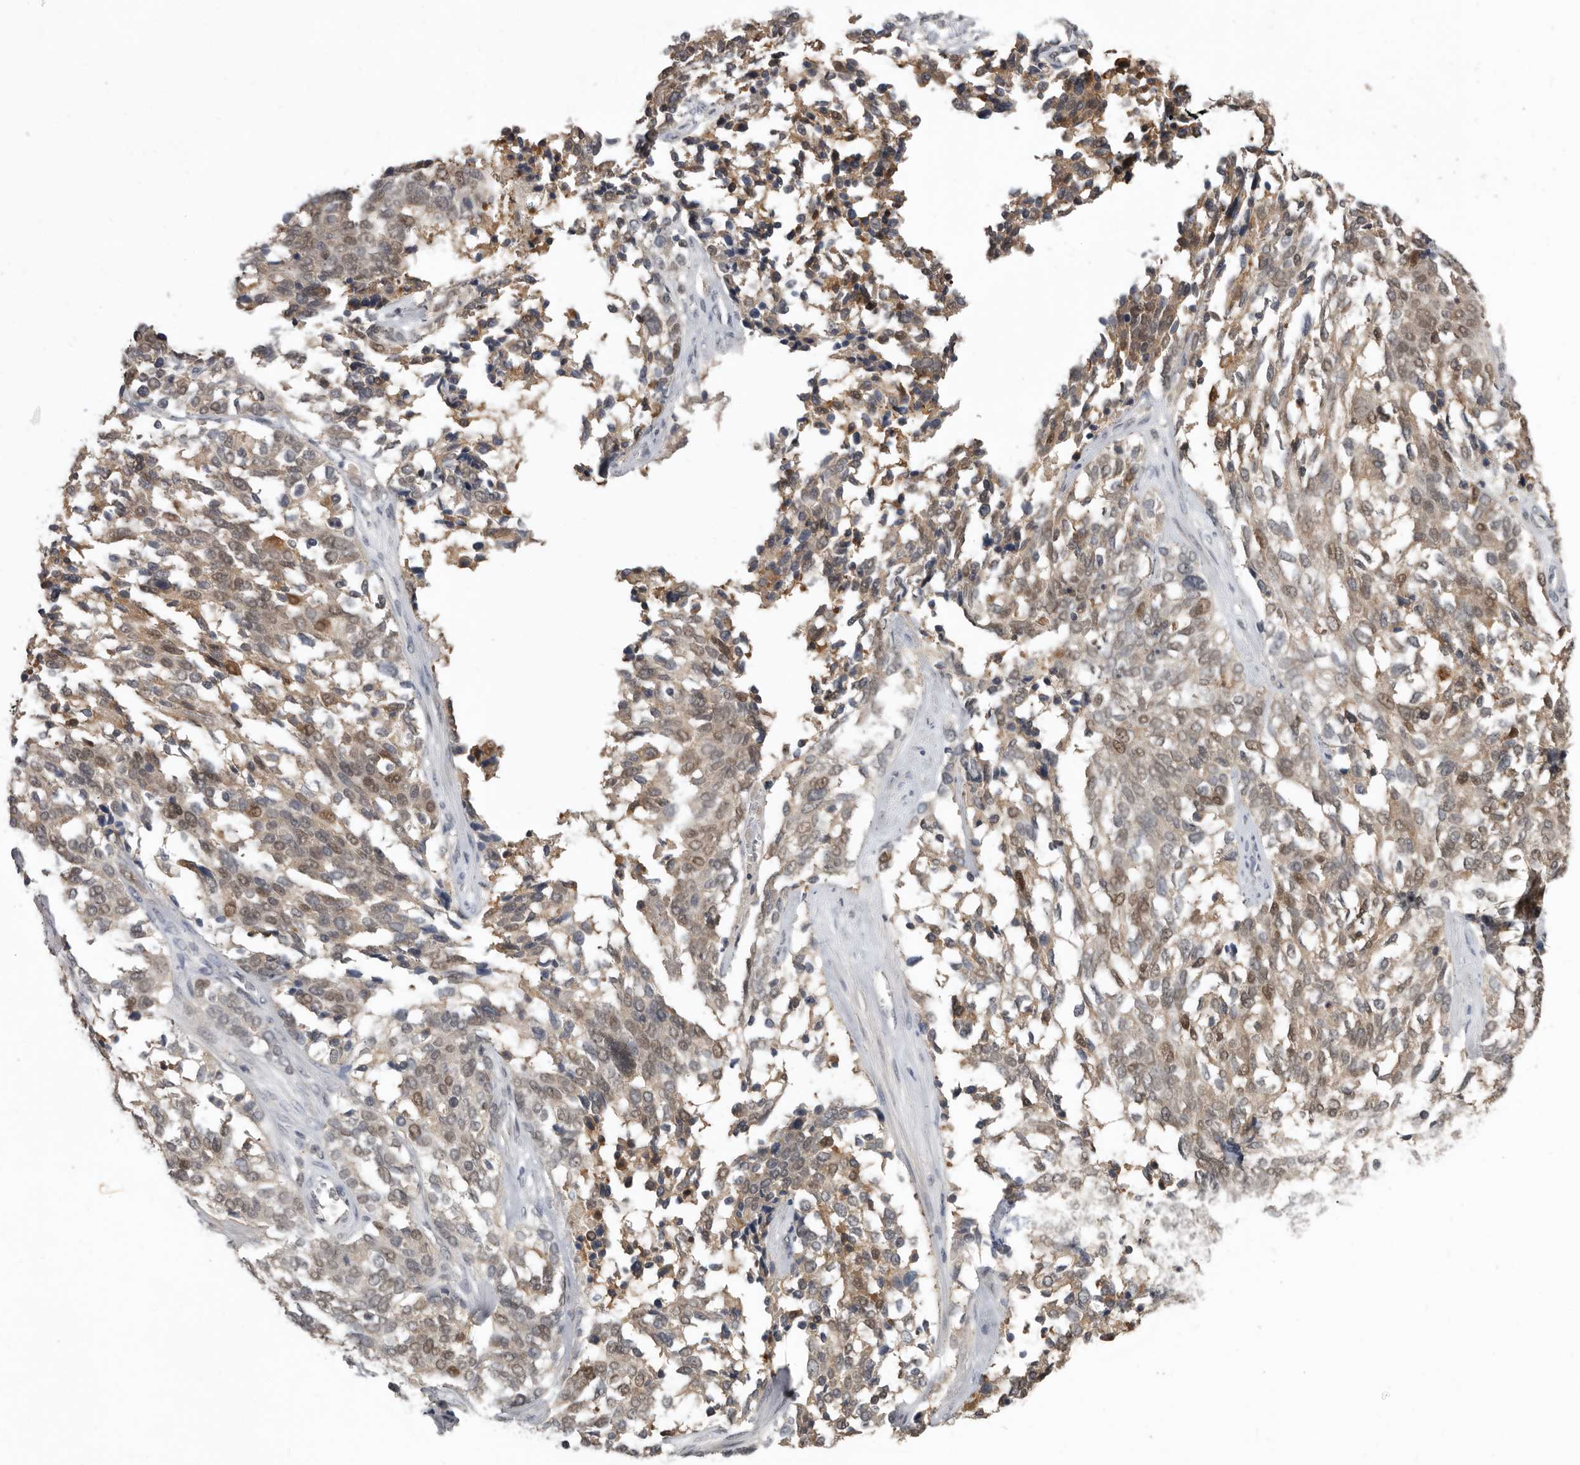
{"staining": {"intensity": "moderate", "quantity": "<25%", "location": "nuclear"}, "tissue": "ovarian cancer", "cell_type": "Tumor cells", "image_type": "cancer", "snomed": [{"axis": "morphology", "description": "Cystadenocarcinoma, serous, NOS"}, {"axis": "topography", "description": "Ovary"}], "caption": "DAB immunohistochemical staining of ovarian serous cystadenocarcinoma demonstrates moderate nuclear protein staining in about <25% of tumor cells.", "gene": "RBKS", "patient": {"sex": "female", "age": 44}}